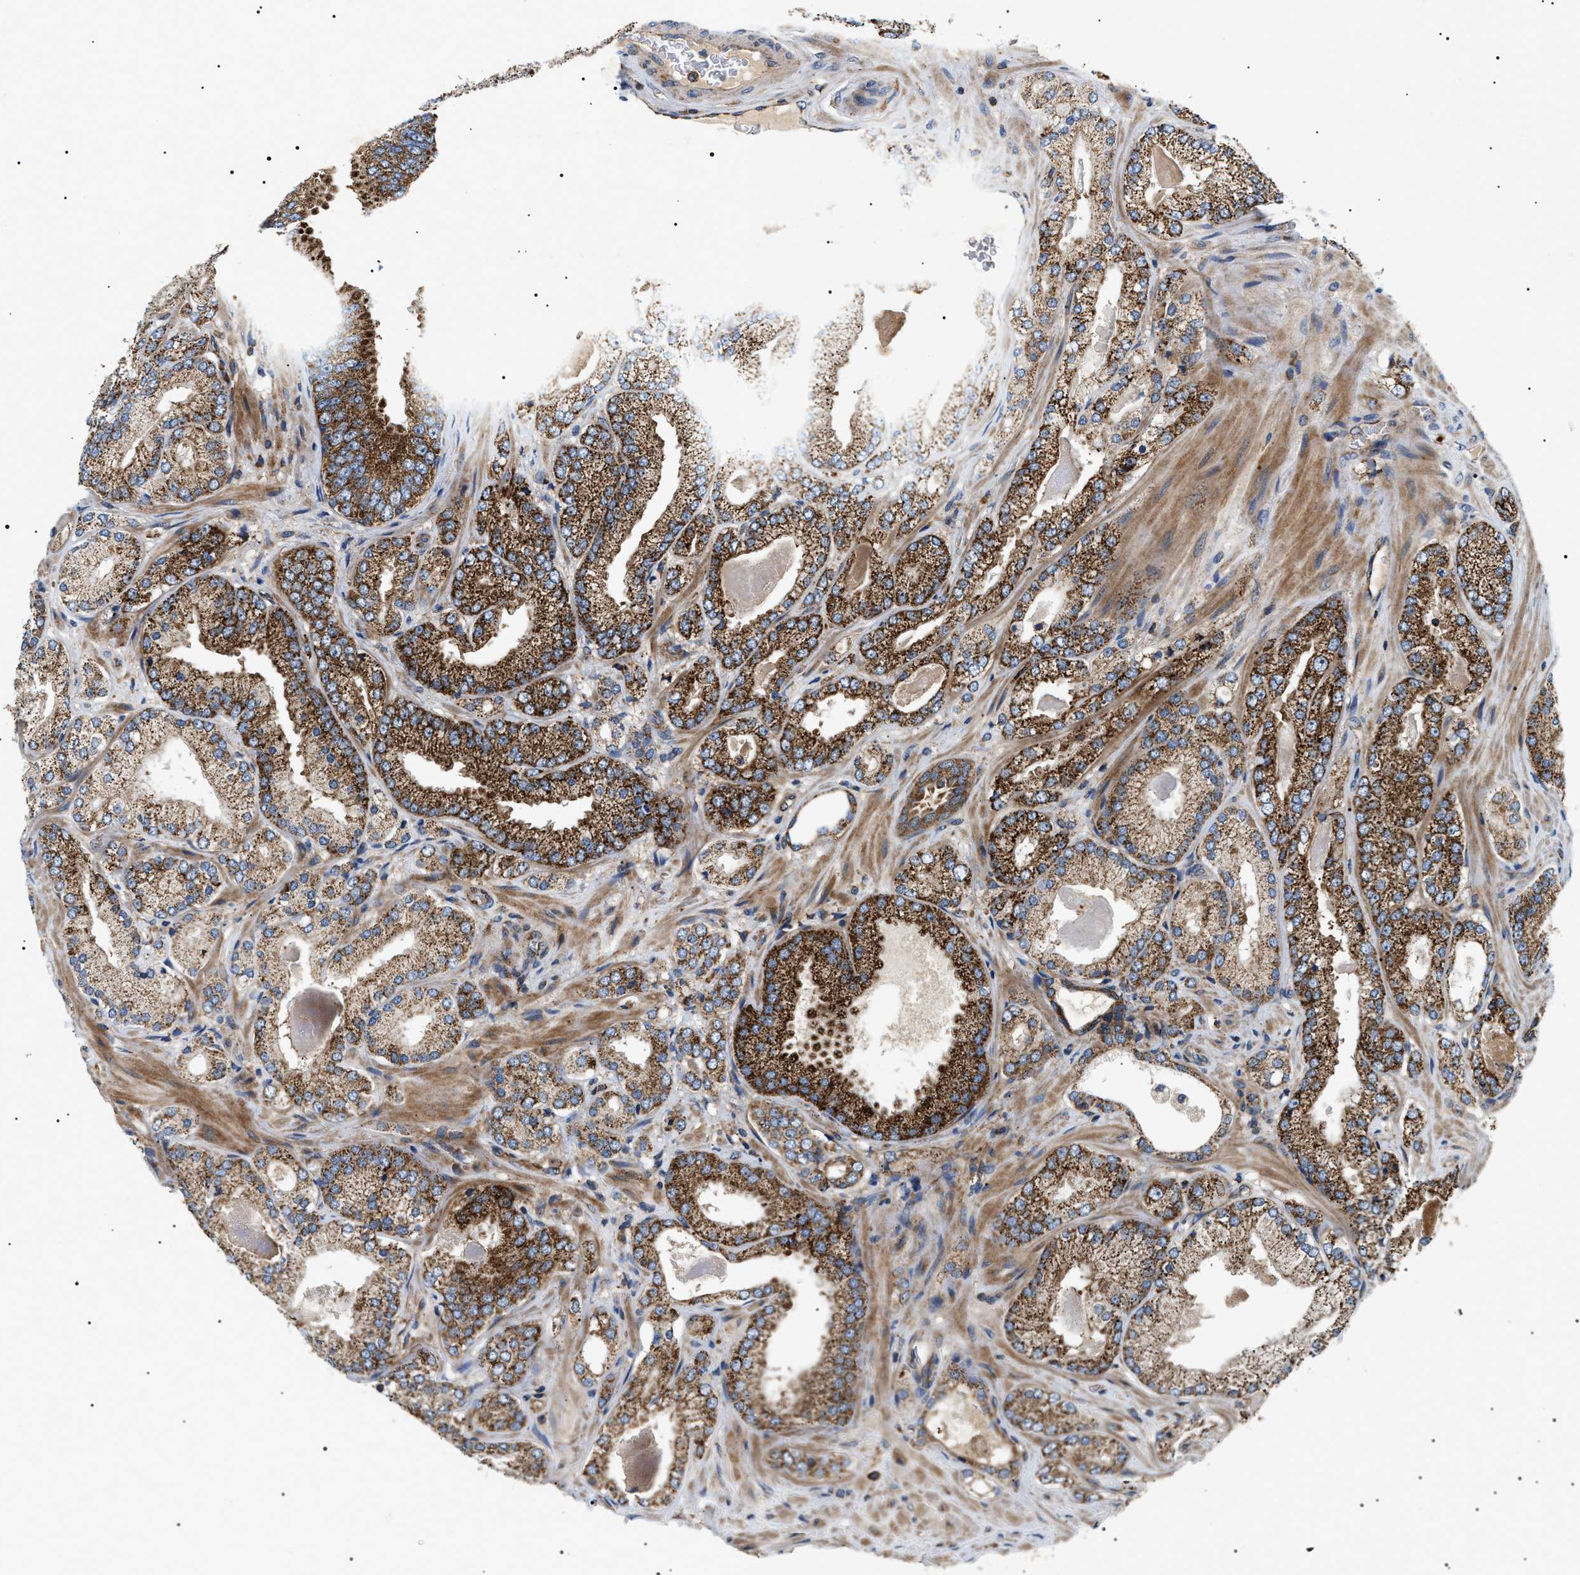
{"staining": {"intensity": "strong", "quantity": ">75%", "location": "cytoplasmic/membranous"}, "tissue": "prostate cancer", "cell_type": "Tumor cells", "image_type": "cancer", "snomed": [{"axis": "morphology", "description": "Adenocarcinoma, Low grade"}, {"axis": "topography", "description": "Prostate"}], "caption": "Immunohistochemistry (IHC) histopathology image of human prostate cancer (low-grade adenocarcinoma) stained for a protein (brown), which reveals high levels of strong cytoplasmic/membranous positivity in approximately >75% of tumor cells.", "gene": "OXSM", "patient": {"sex": "male", "age": 65}}